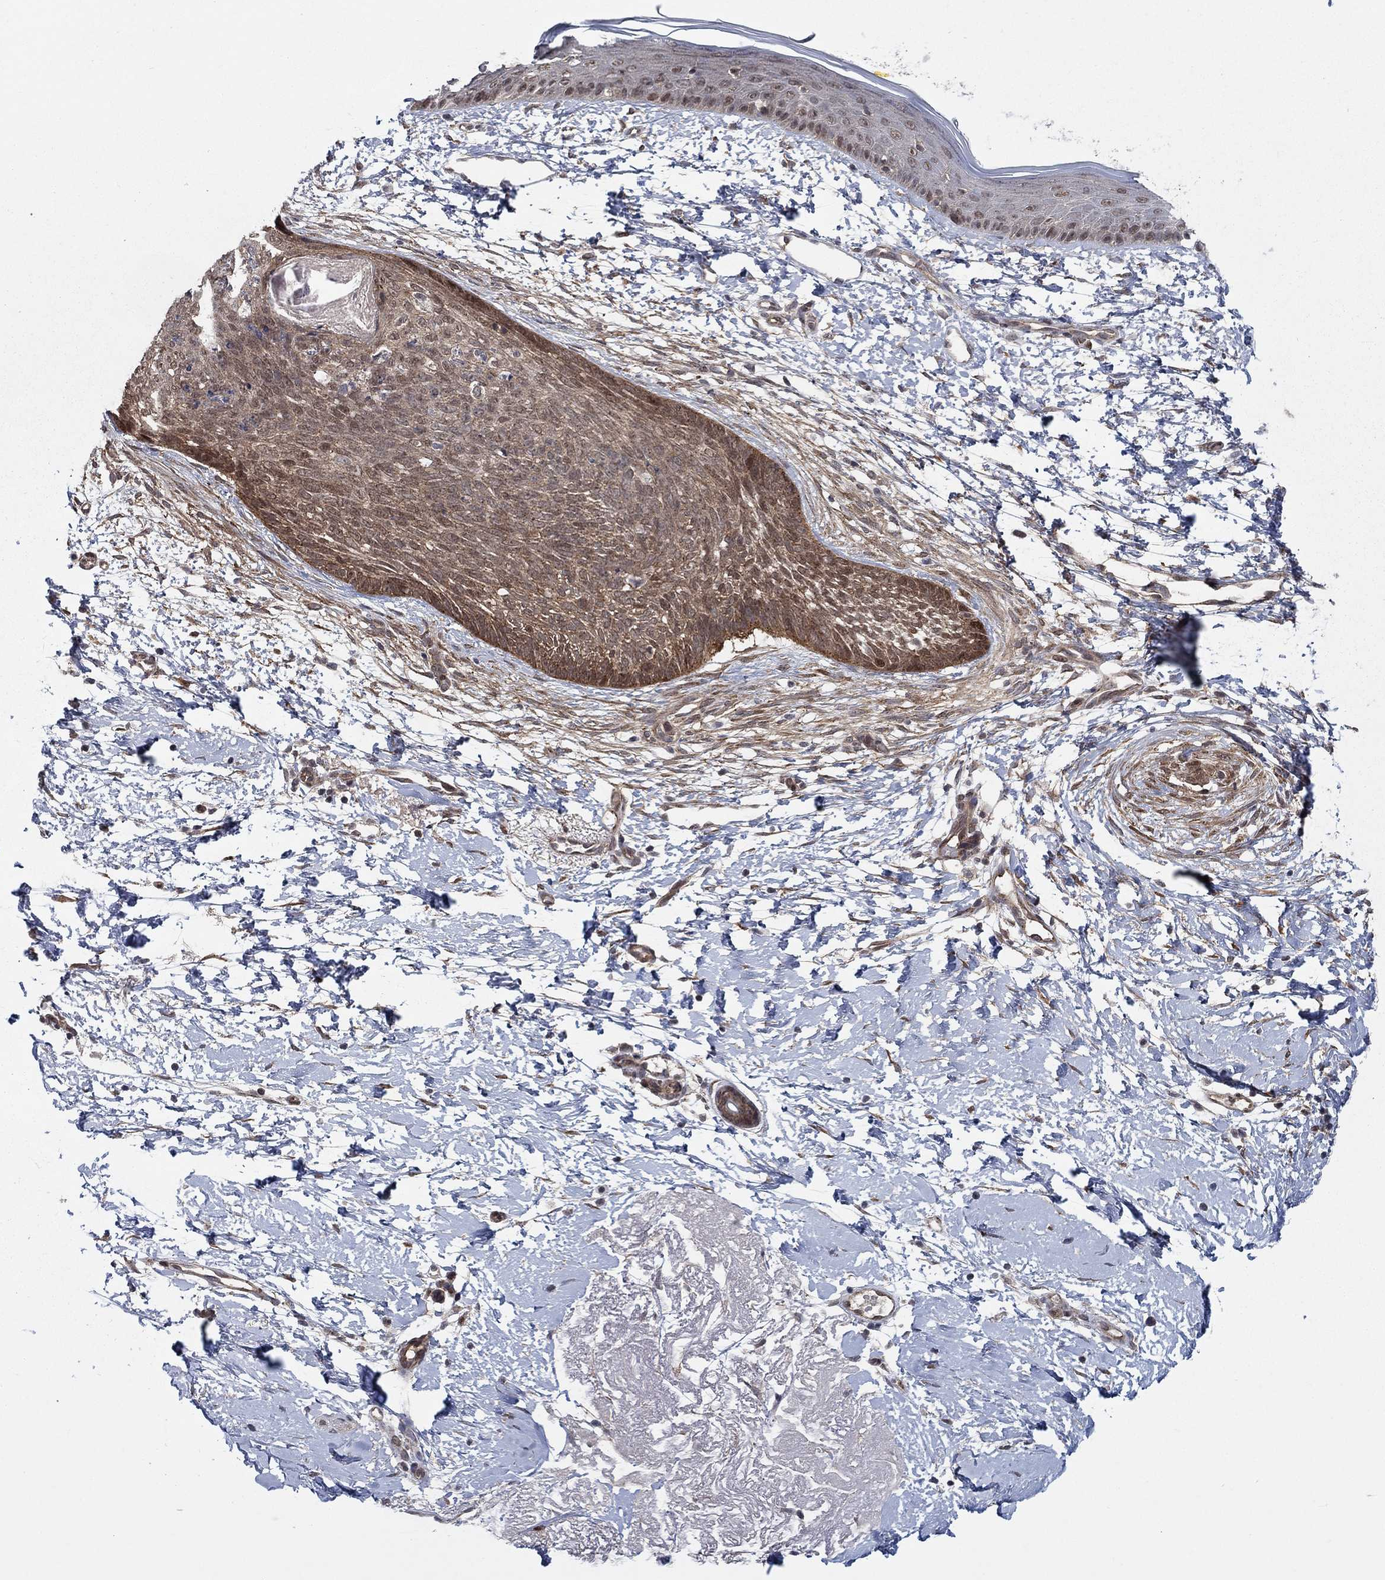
{"staining": {"intensity": "moderate", "quantity": ">75%", "location": "cytoplasmic/membranous,nuclear"}, "tissue": "skin cancer", "cell_type": "Tumor cells", "image_type": "cancer", "snomed": [{"axis": "morphology", "description": "Normal tissue, NOS"}, {"axis": "morphology", "description": "Basal cell carcinoma"}, {"axis": "topography", "description": "Skin"}], "caption": "Approximately >75% of tumor cells in human skin cancer (basal cell carcinoma) display moderate cytoplasmic/membranous and nuclear protein expression as visualized by brown immunohistochemical staining.", "gene": "SH3RF1", "patient": {"sex": "male", "age": 84}}